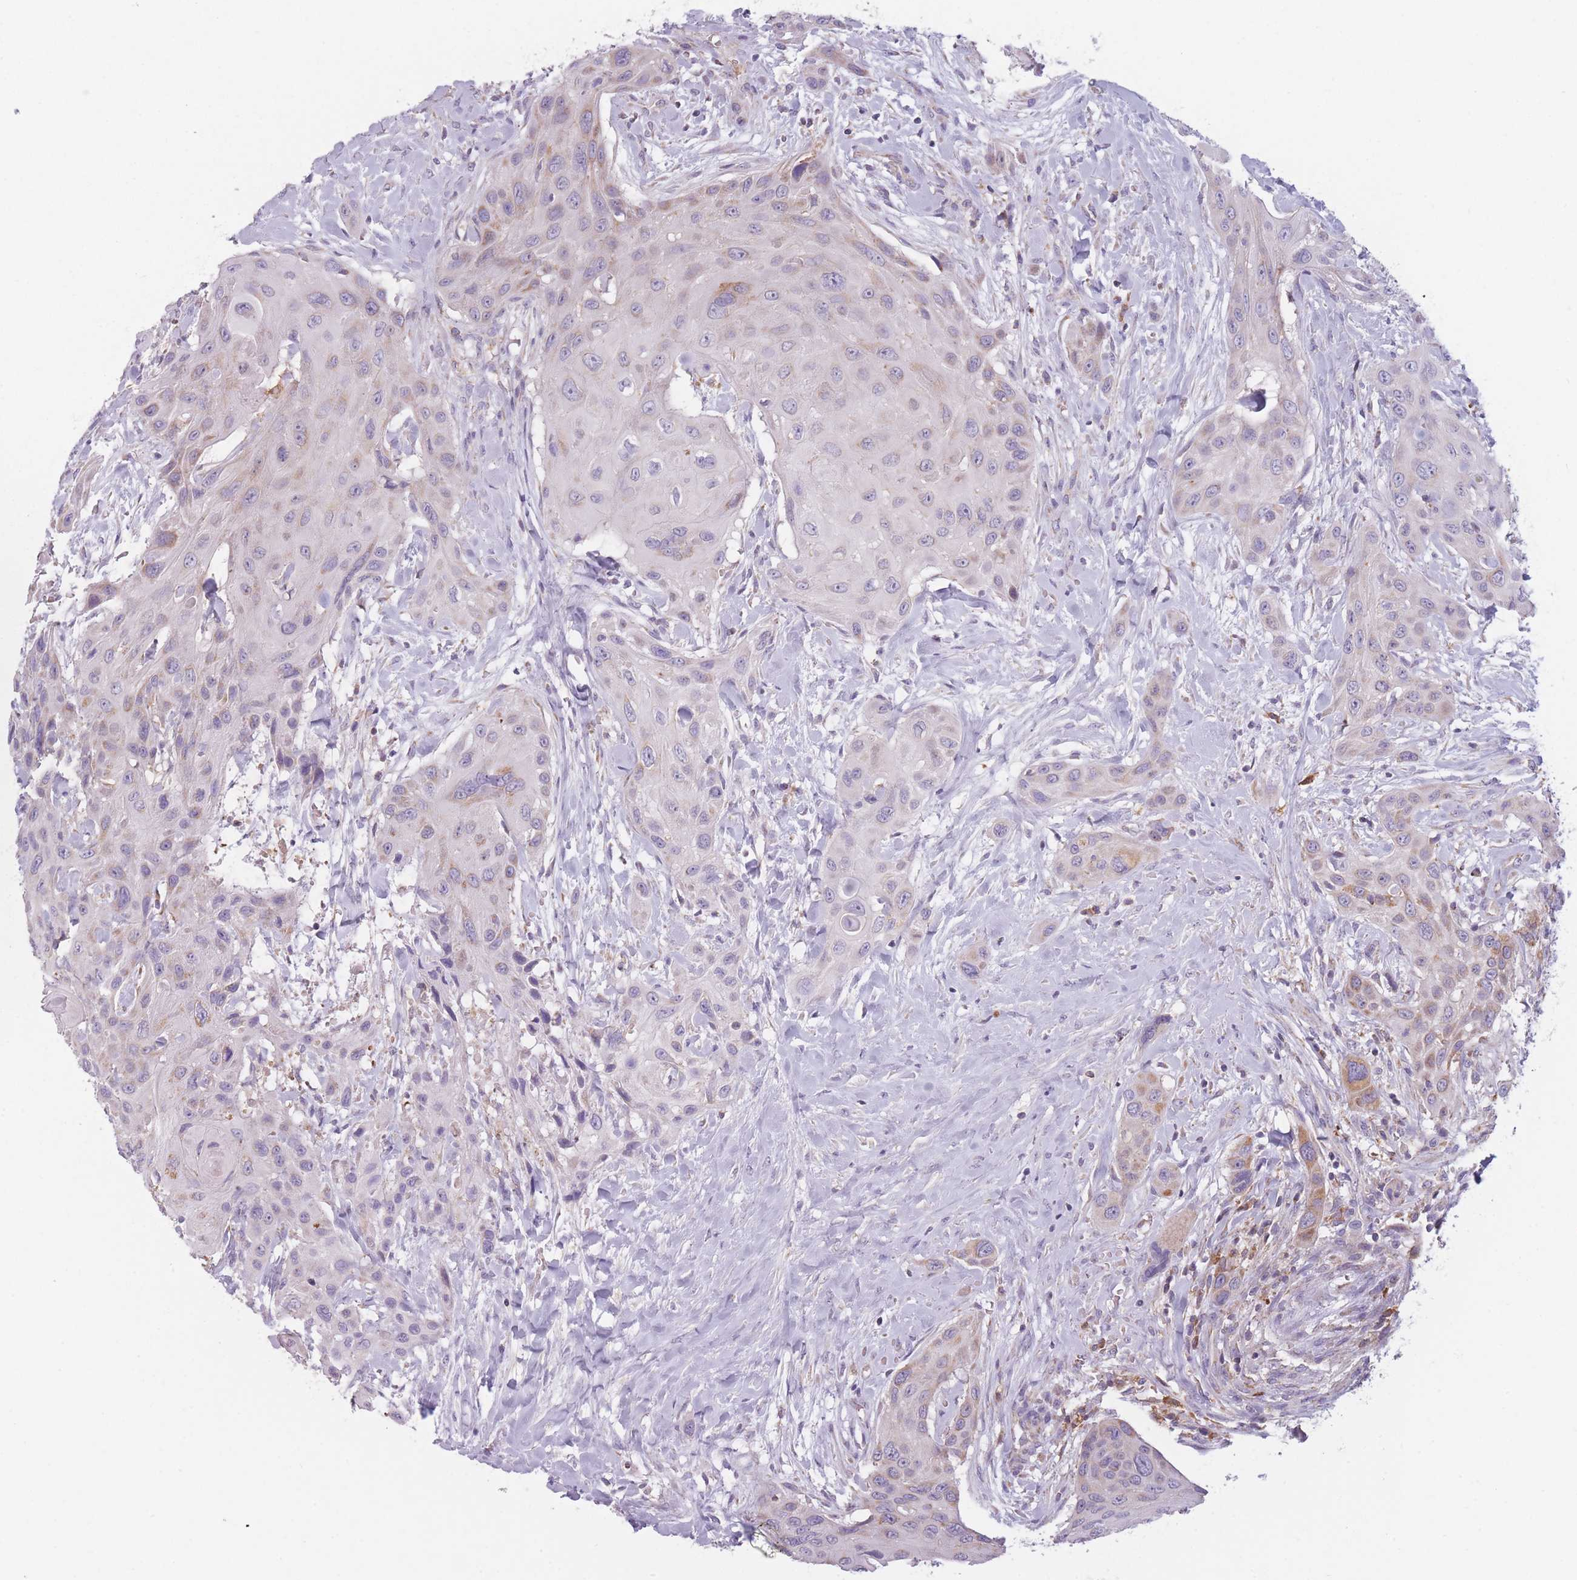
{"staining": {"intensity": "moderate", "quantity": "<25%", "location": "cytoplasmic/membranous"}, "tissue": "head and neck cancer", "cell_type": "Tumor cells", "image_type": "cancer", "snomed": [{"axis": "morphology", "description": "Squamous cell carcinoma, NOS"}, {"axis": "topography", "description": "Head-Neck"}], "caption": "DAB (3,3'-diaminobenzidine) immunohistochemical staining of head and neck cancer exhibits moderate cytoplasmic/membranous protein staining in approximately <25% of tumor cells. Using DAB (brown) and hematoxylin (blue) stains, captured at high magnification using brightfield microscopy.", "gene": "PRAM1", "patient": {"sex": "male", "age": 81}}